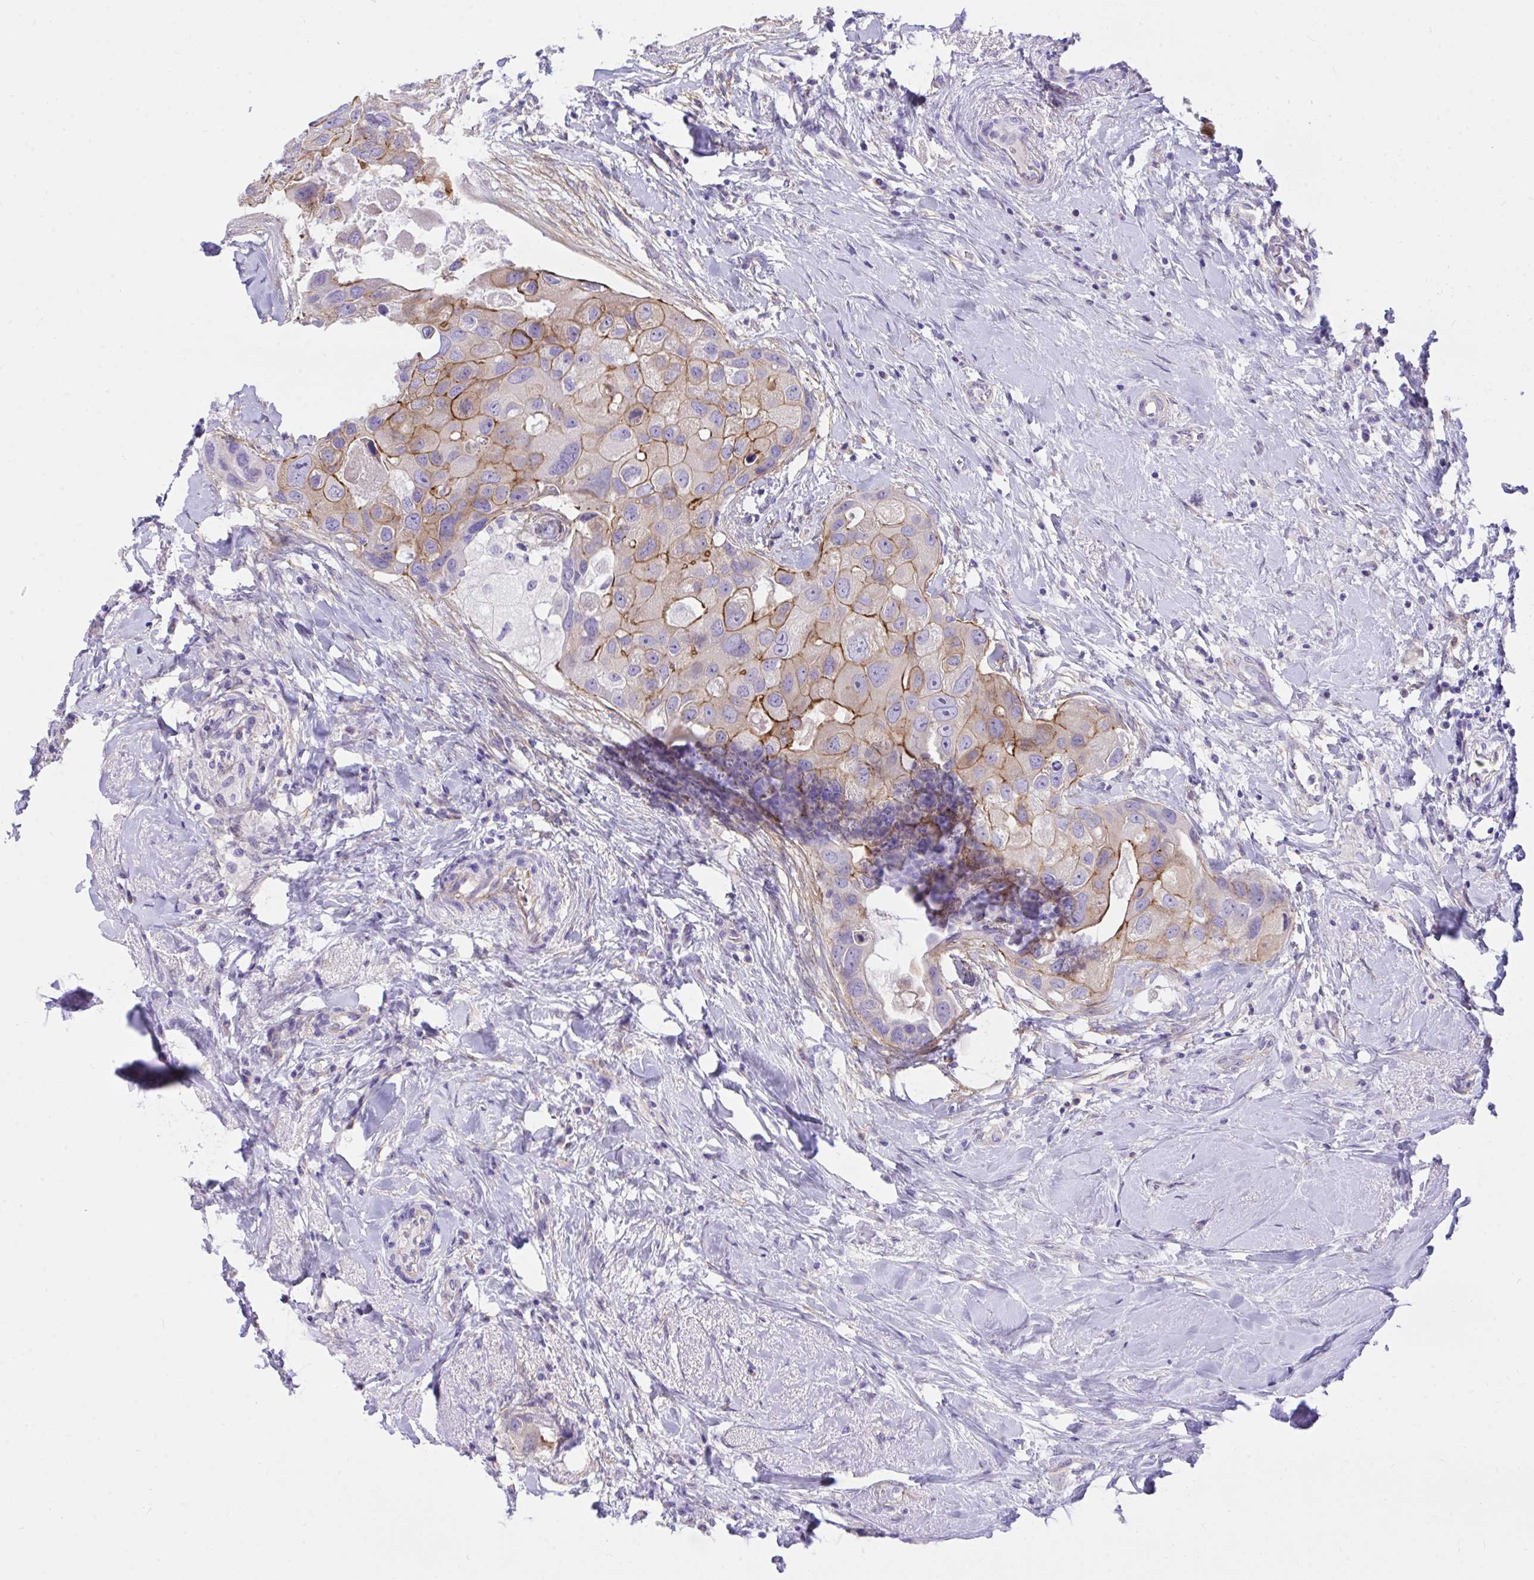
{"staining": {"intensity": "moderate", "quantity": "25%-75%", "location": "cytoplasmic/membranous"}, "tissue": "breast cancer", "cell_type": "Tumor cells", "image_type": "cancer", "snomed": [{"axis": "morphology", "description": "Duct carcinoma"}, {"axis": "topography", "description": "Breast"}], "caption": "A histopathology image of breast cancer stained for a protein exhibits moderate cytoplasmic/membranous brown staining in tumor cells. Nuclei are stained in blue.", "gene": "TLN2", "patient": {"sex": "female", "age": 43}}